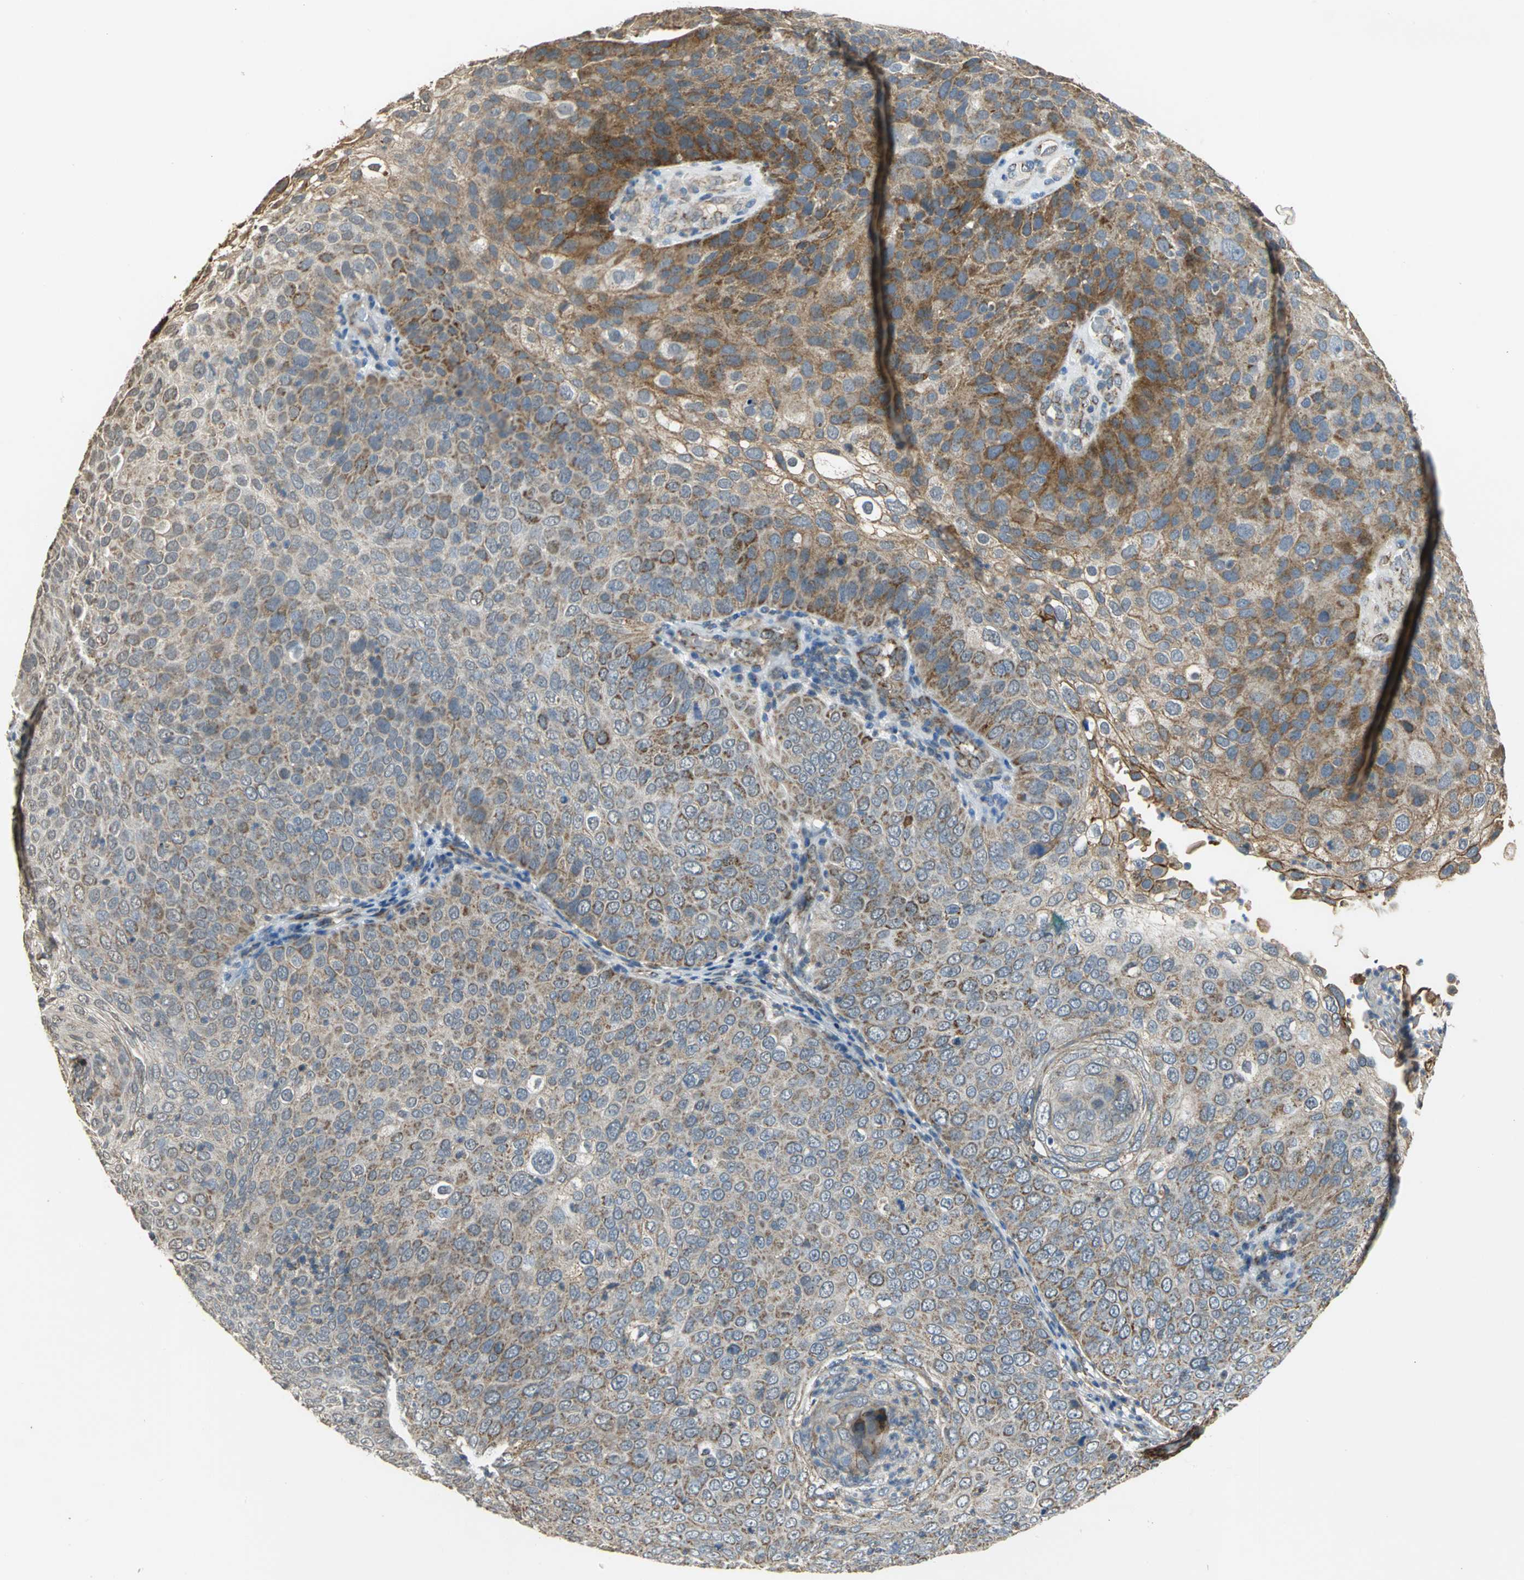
{"staining": {"intensity": "moderate", "quantity": ">75%", "location": "cytoplasmic/membranous"}, "tissue": "skin cancer", "cell_type": "Tumor cells", "image_type": "cancer", "snomed": [{"axis": "morphology", "description": "Squamous cell carcinoma, NOS"}, {"axis": "topography", "description": "Skin"}], "caption": "Immunohistochemistry (IHC) (DAB (3,3'-diaminobenzidine)) staining of skin squamous cell carcinoma reveals moderate cytoplasmic/membranous protein expression in about >75% of tumor cells. (DAB IHC, brown staining for protein, blue staining for nuclei).", "gene": "NDUFB5", "patient": {"sex": "male", "age": 87}}